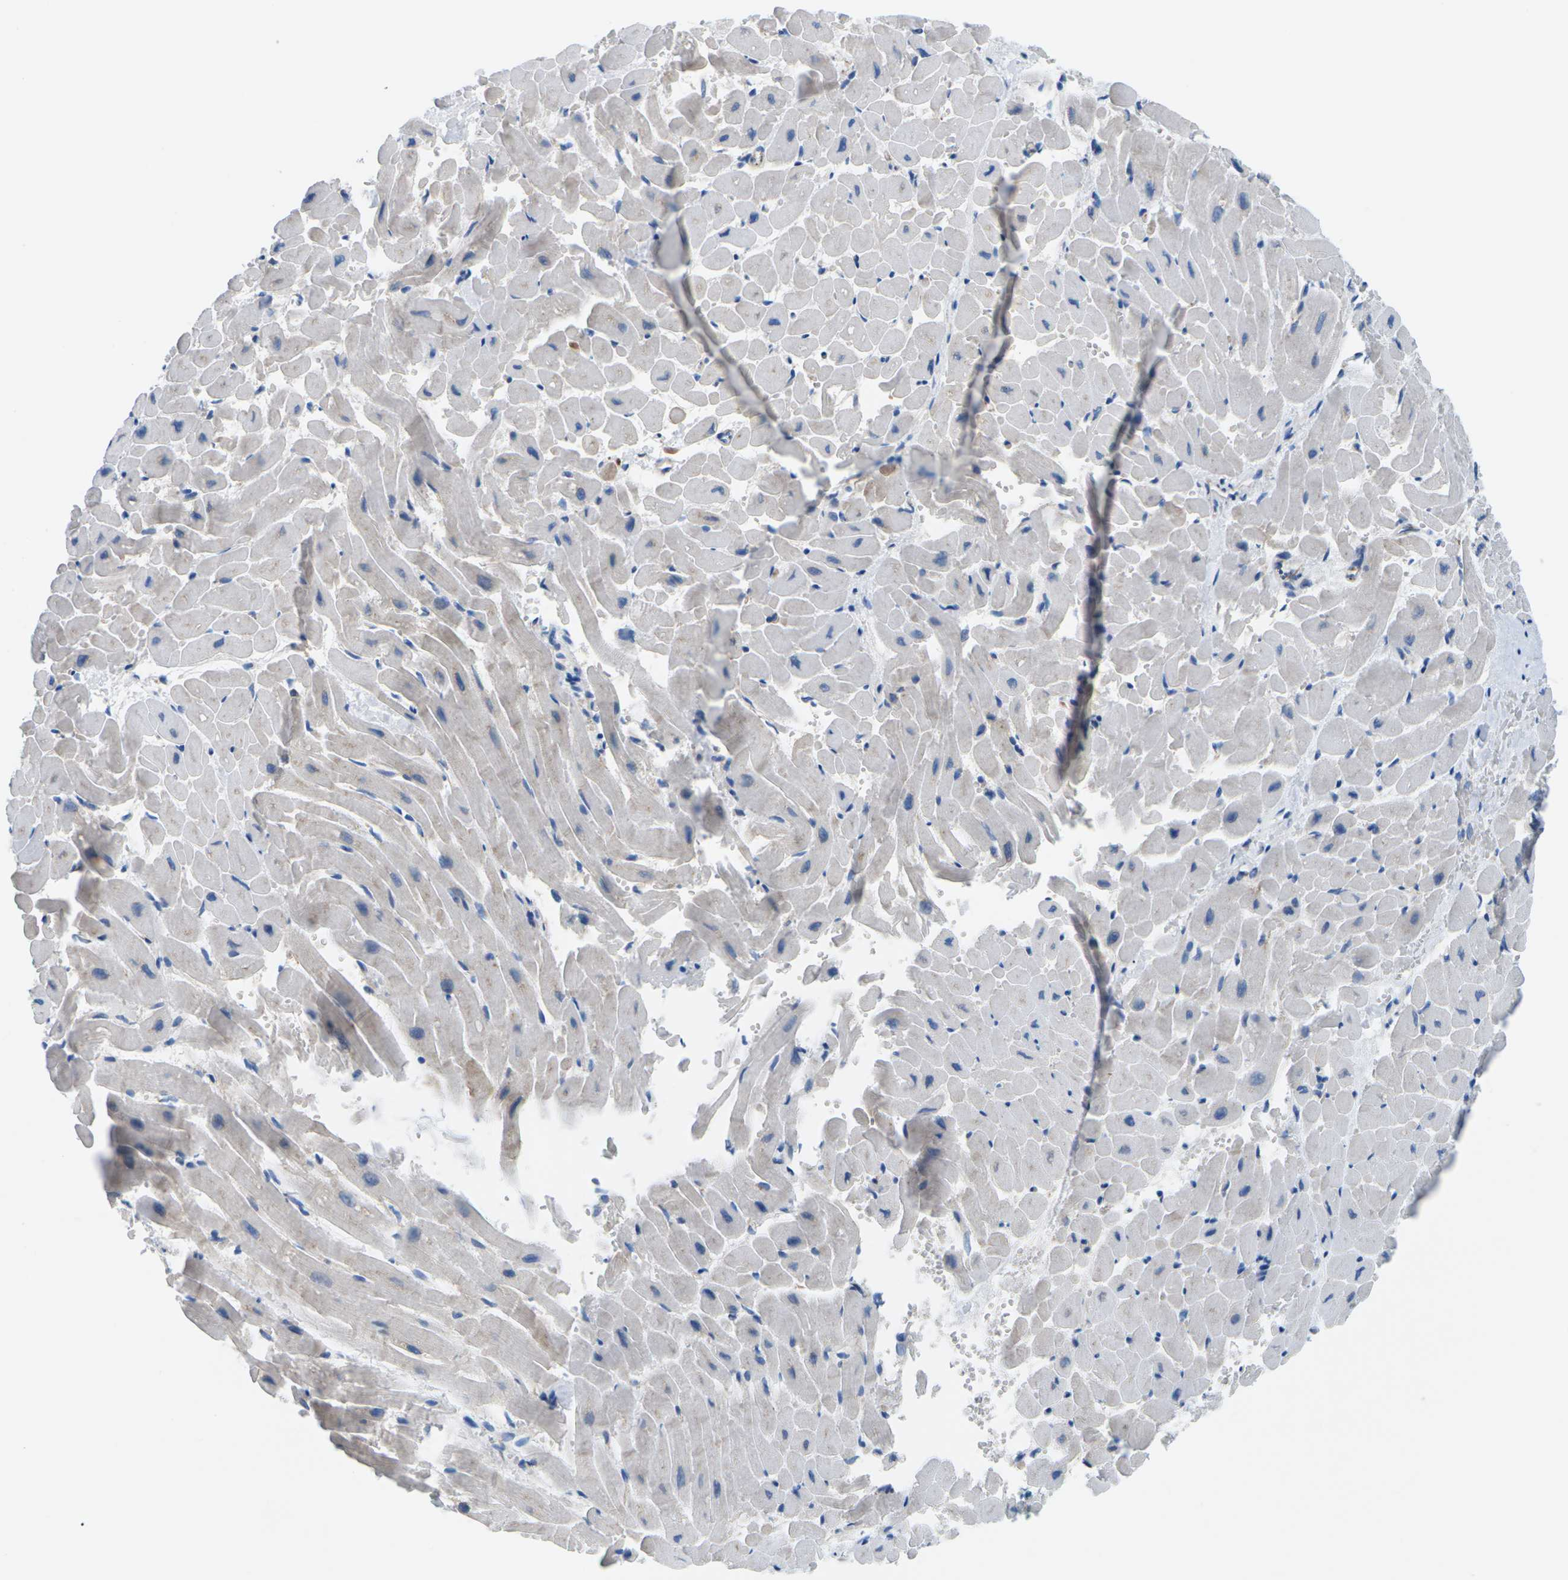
{"staining": {"intensity": "weak", "quantity": "<25%", "location": "cytoplasmic/membranous"}, "tissue": "heart muscle", "cell_type": "Cardiomyocytes", "image_type": "normal", "snomed": [{"axis": "morphology", "description": "Normal tissue, NOS"}, {"axis": "topography", "description": "Heart"}], "caption": "High magnification brightfield microscopy of normal heart muscle stained with DAB (brown) and counterstained with hematoxylin (blue): cardiomyocytes show no significant positivity.", "gene": "SYNGR2", "patient": {"sex": "male", "age": 45}}